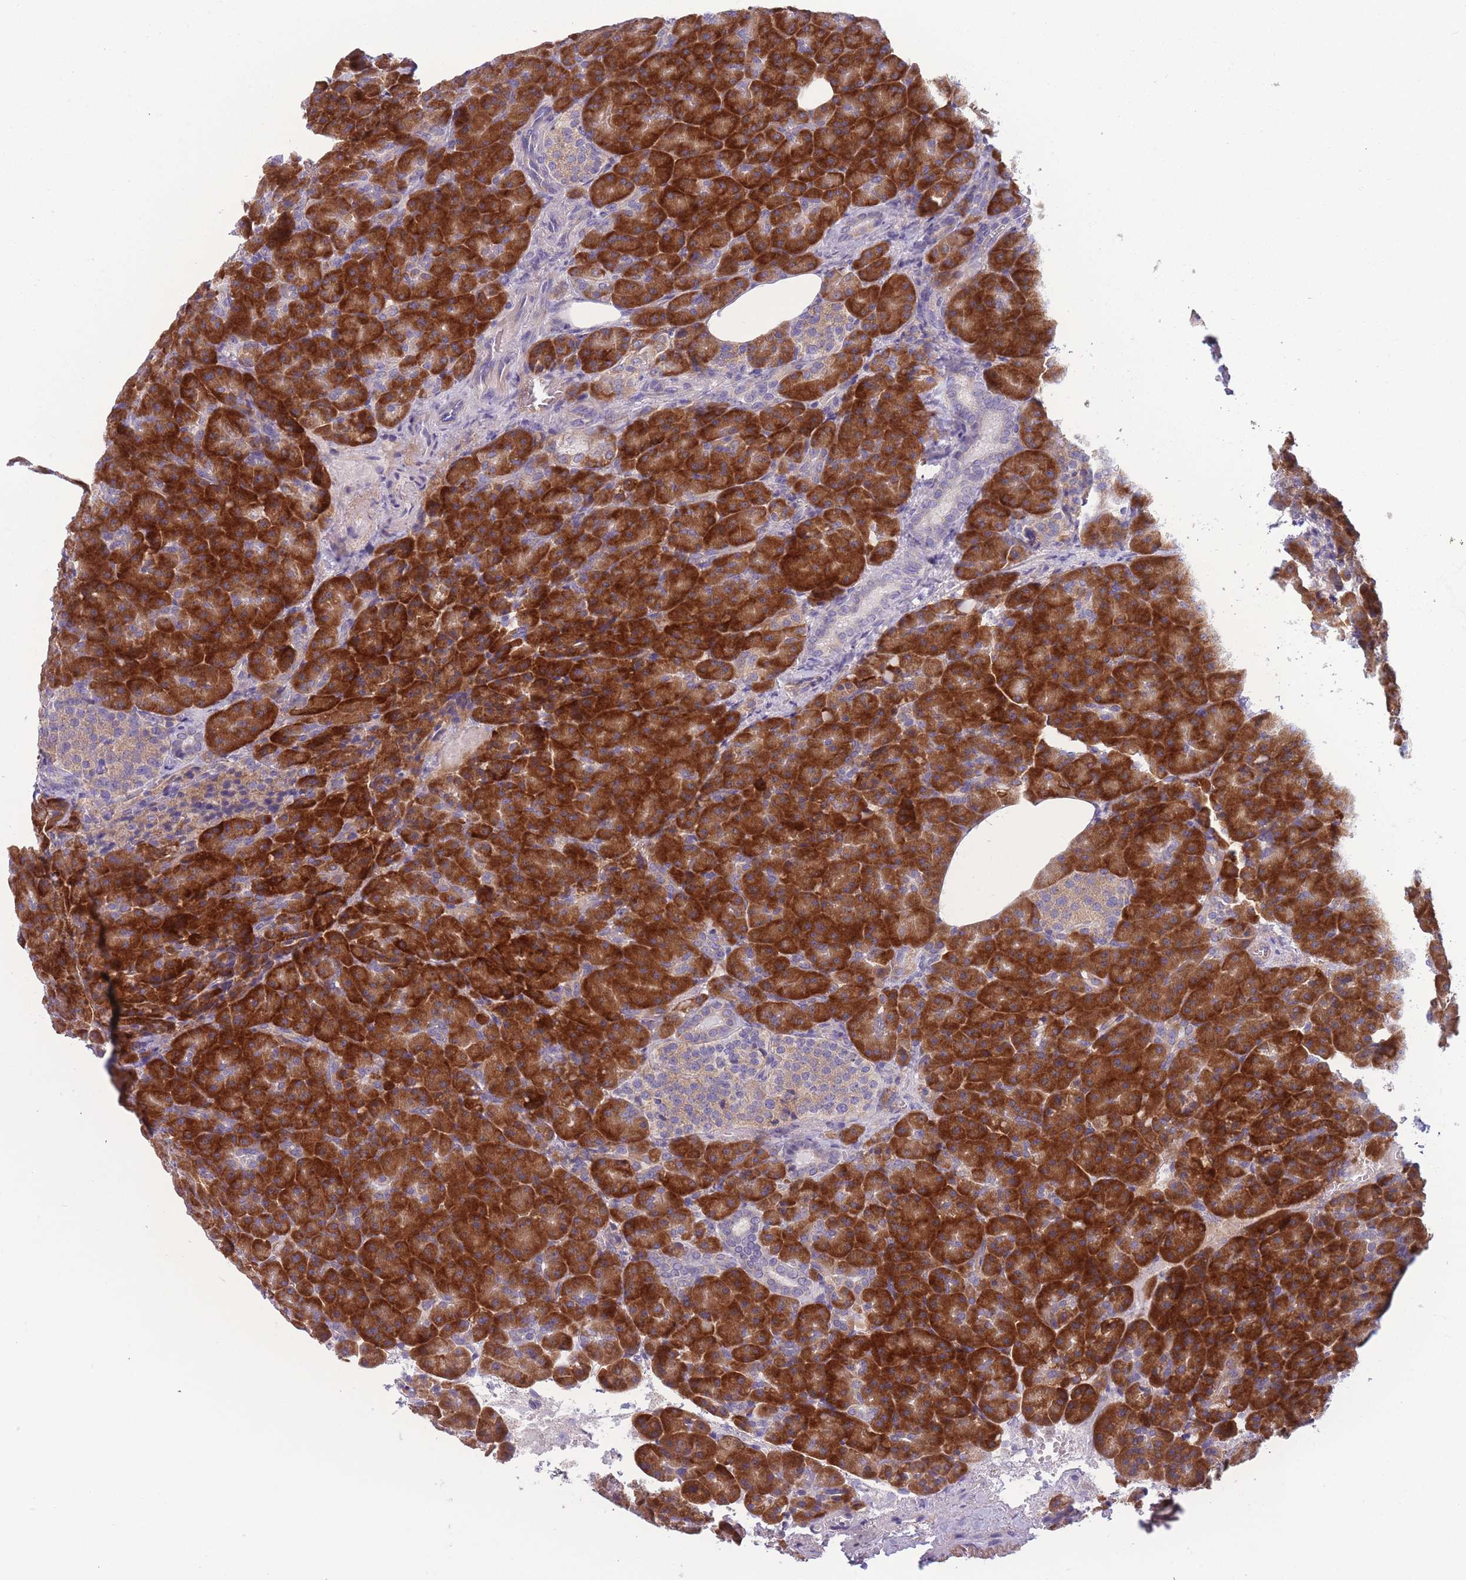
{"staining": {"intensity": "strong", "quantity": ">75%", "location": "cytoplasmic/membranous"}, "tissue": "pancreas", "cell_type": "Exocrine glandular cells", "image_type": "normal", "snomed": [{"axis": "morphology", "description": "Normal tissue, NOS"}, {"axis": "topography", "description": "Pancreas"}], "caption": "High-power microscopy captured an immunohistochemistry (IHC) micrograph of normal pancreas, revealing strong cytoplasmic/membranous expression in approximately >75% of exocrine glandular cells. The staining is performed using DAB brown chromogen to label protein expression. The nuclei are counter-stained blue using hematoxylin.", "gene": "NDUFAF6", "patient": {"sex": "female", "age": 74}}